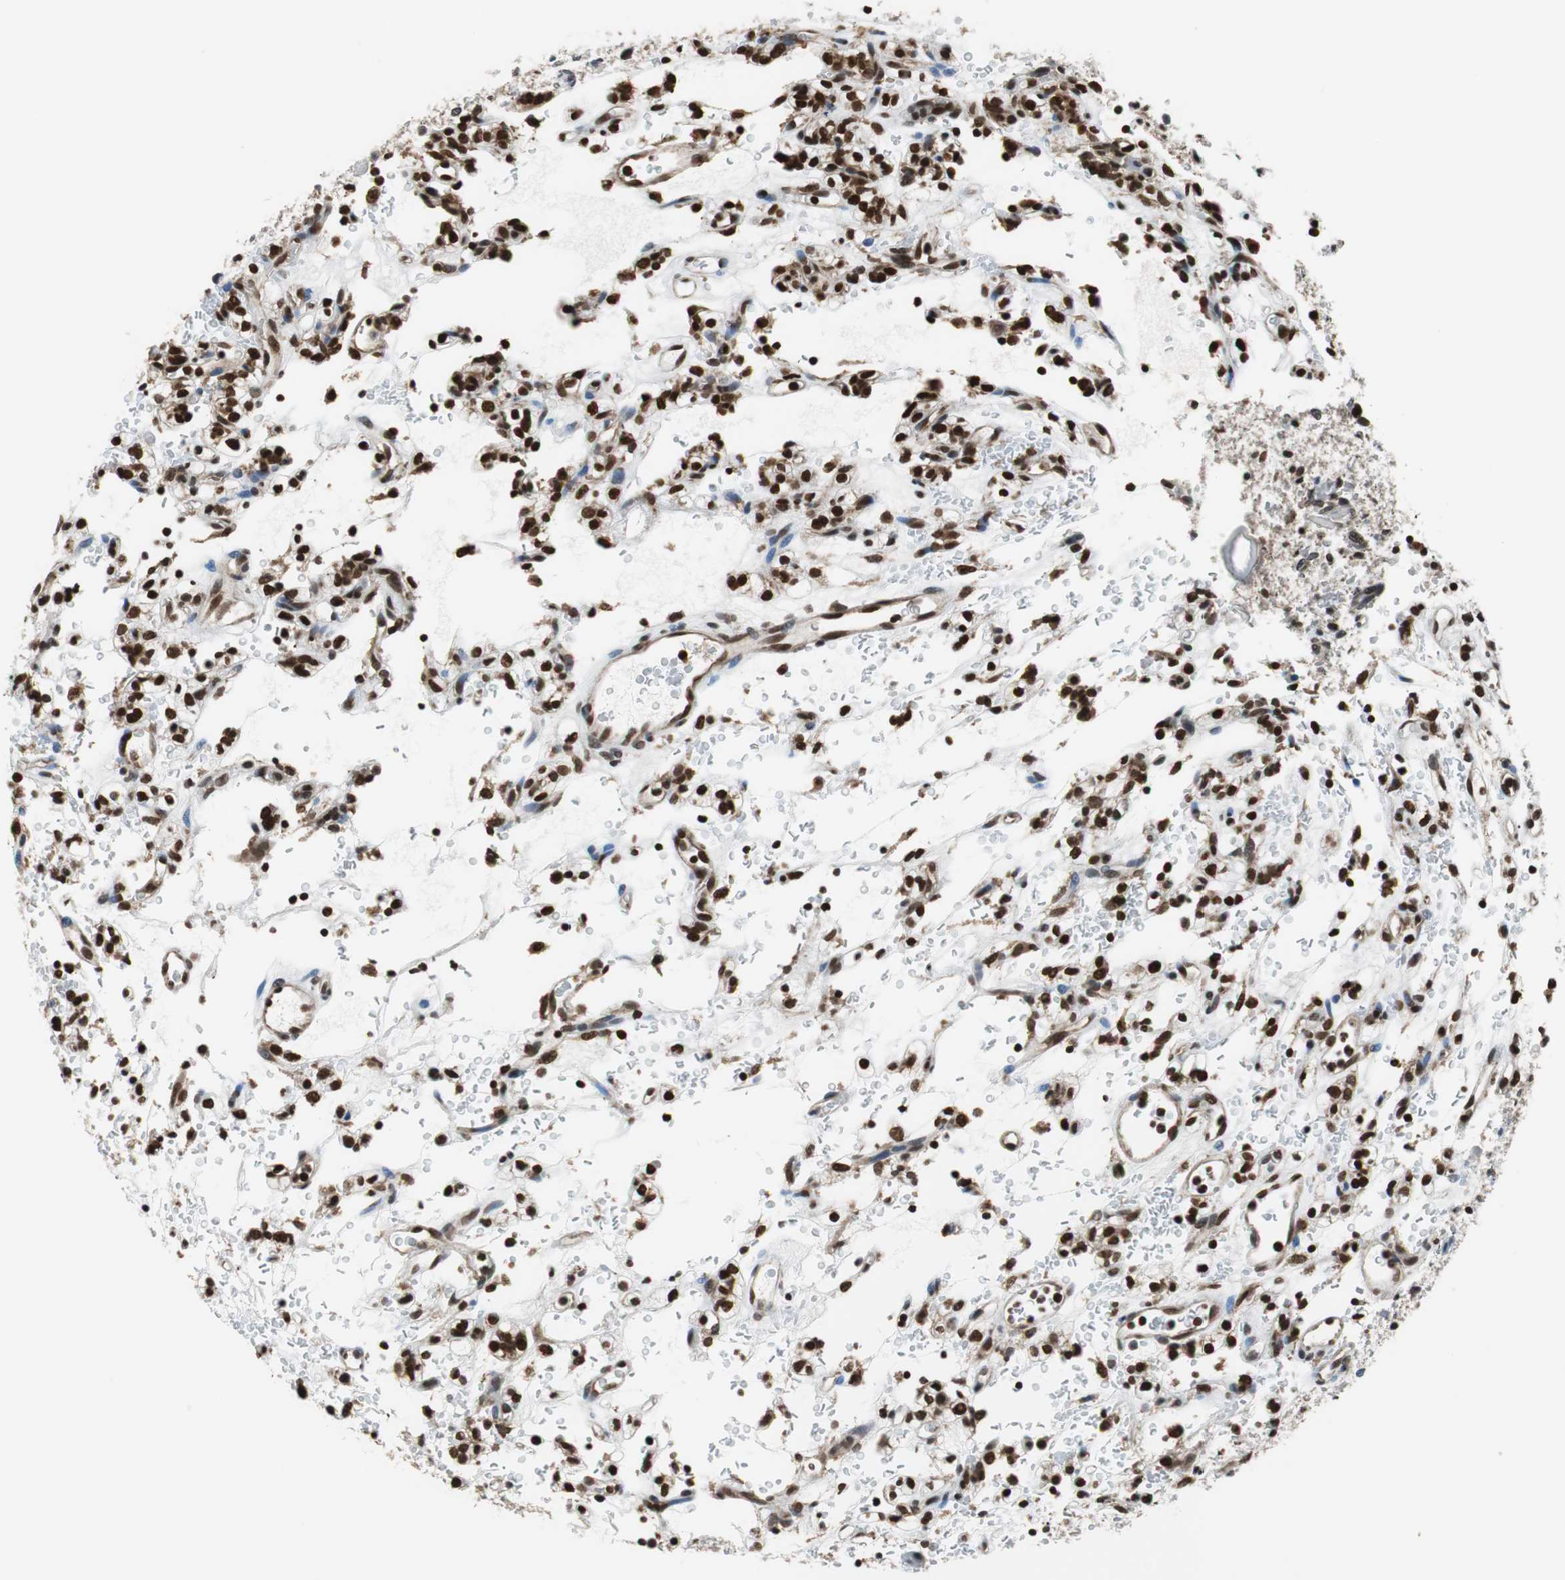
{"staining": {"intensity": "strong", "quantity": ">75%", "location": "nuclear"}, "tissue": "renal cancer", "cell_type": "Tumor cells", "image_type": "cancer", "snomed": [{"axis": "morphology", "description": "Normal tissue, NOS"}, {"axis": "morphology", "description": "Adenocarcinoma, NOS"}, {"axis": "topography", "description": "Kidney"}], "caption": "A high-resolution image shows immunohistochemistry (IHC) staining of renal cancer (adenocarcinoma), which displays strong nuclear positivity in approximately >75% of tumor cells.", "gene": "REST", "patient": {"sex": "female", "age": 72}}